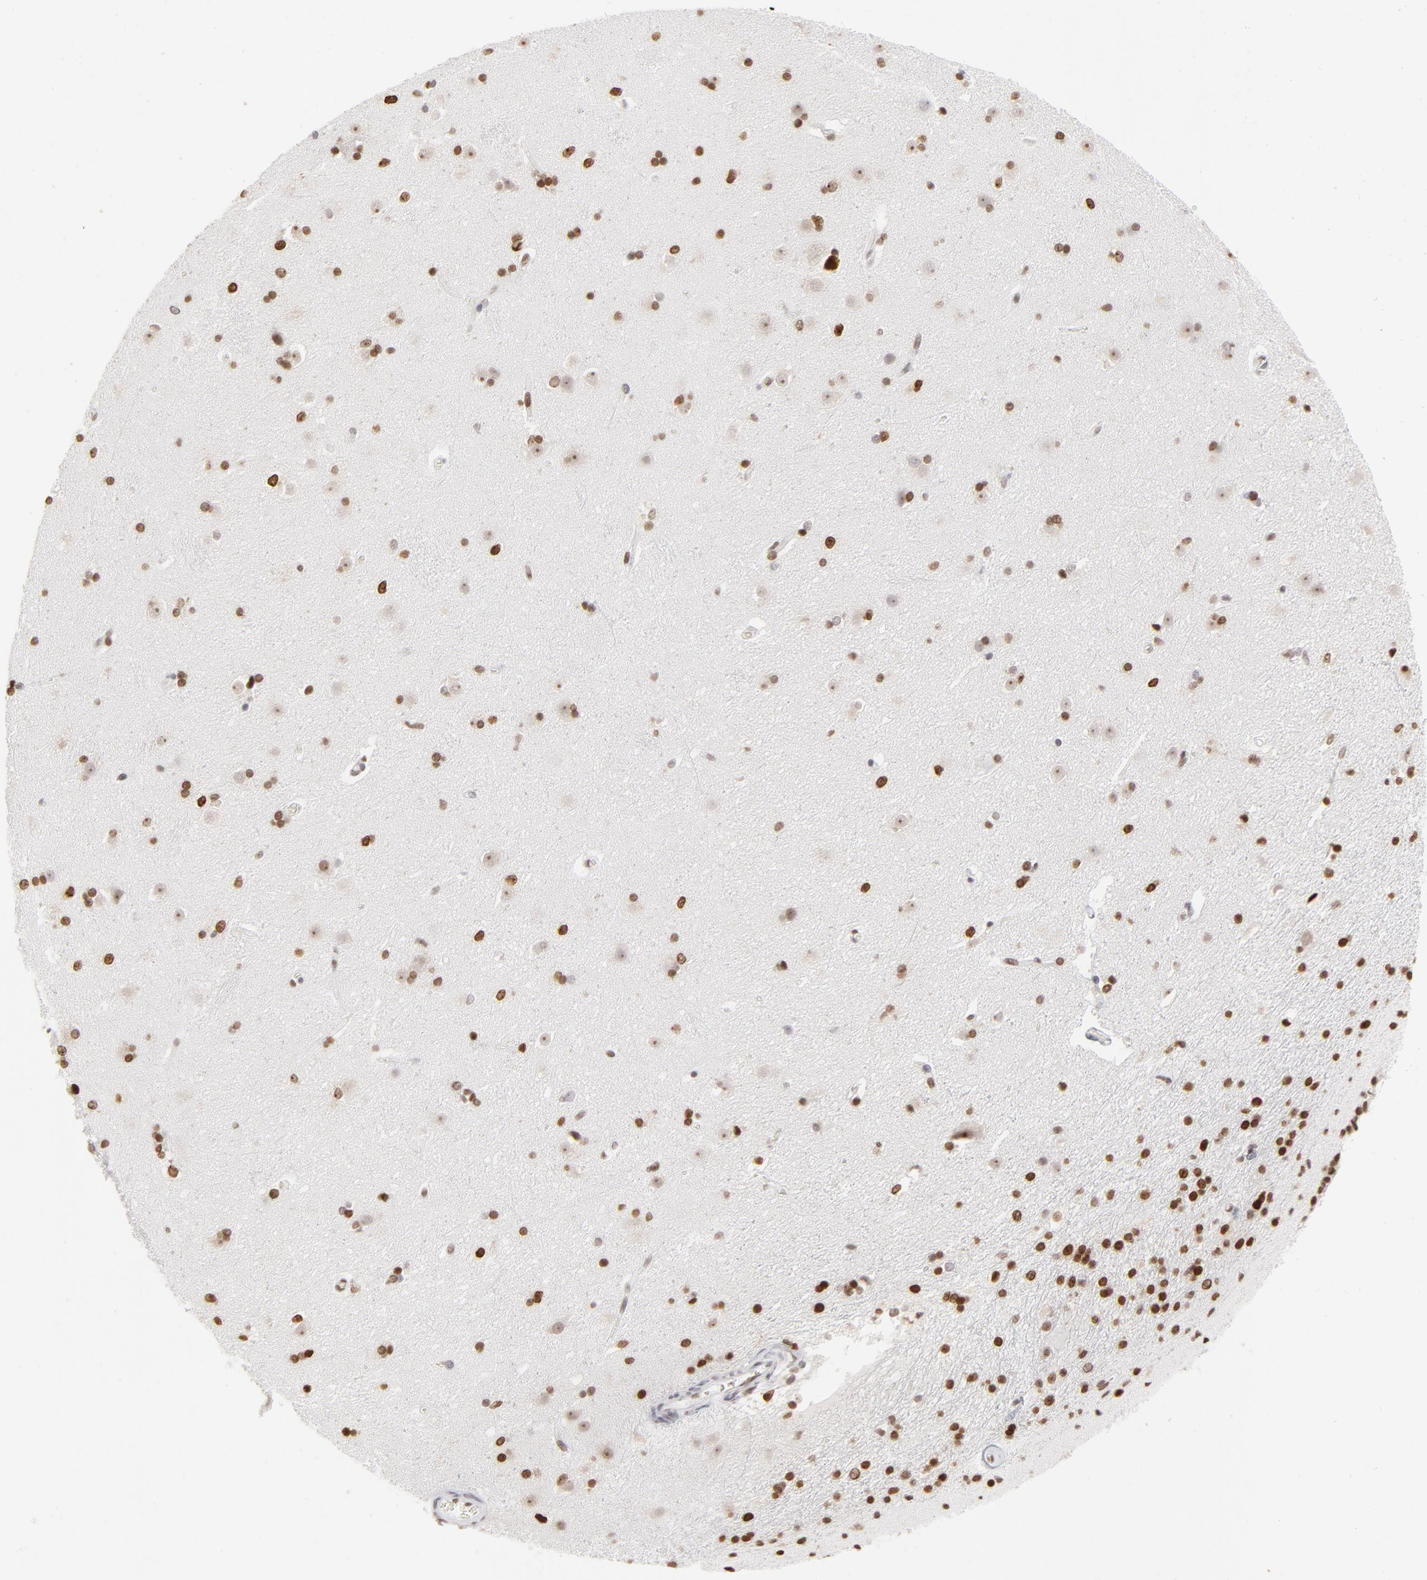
{"staining": {"intensity": "weak", "quantity": "<25%", "location": "nuclear"}, "tissue": "caudate", "cell_type": "Glial cells", "image_type": "normal", "snomed": [{"axis": "morphology", "description": "Normal tissue, NOS"}, {"axis": "topography", "description": "Lateral ventricle wall"}], "caption": "This is an immunohistochemistry histopathology image of unremarkable caudate. There is no positivity in glial cells.", "gene": "PARP1", "patient": {"sex": "female", "age": 19}}